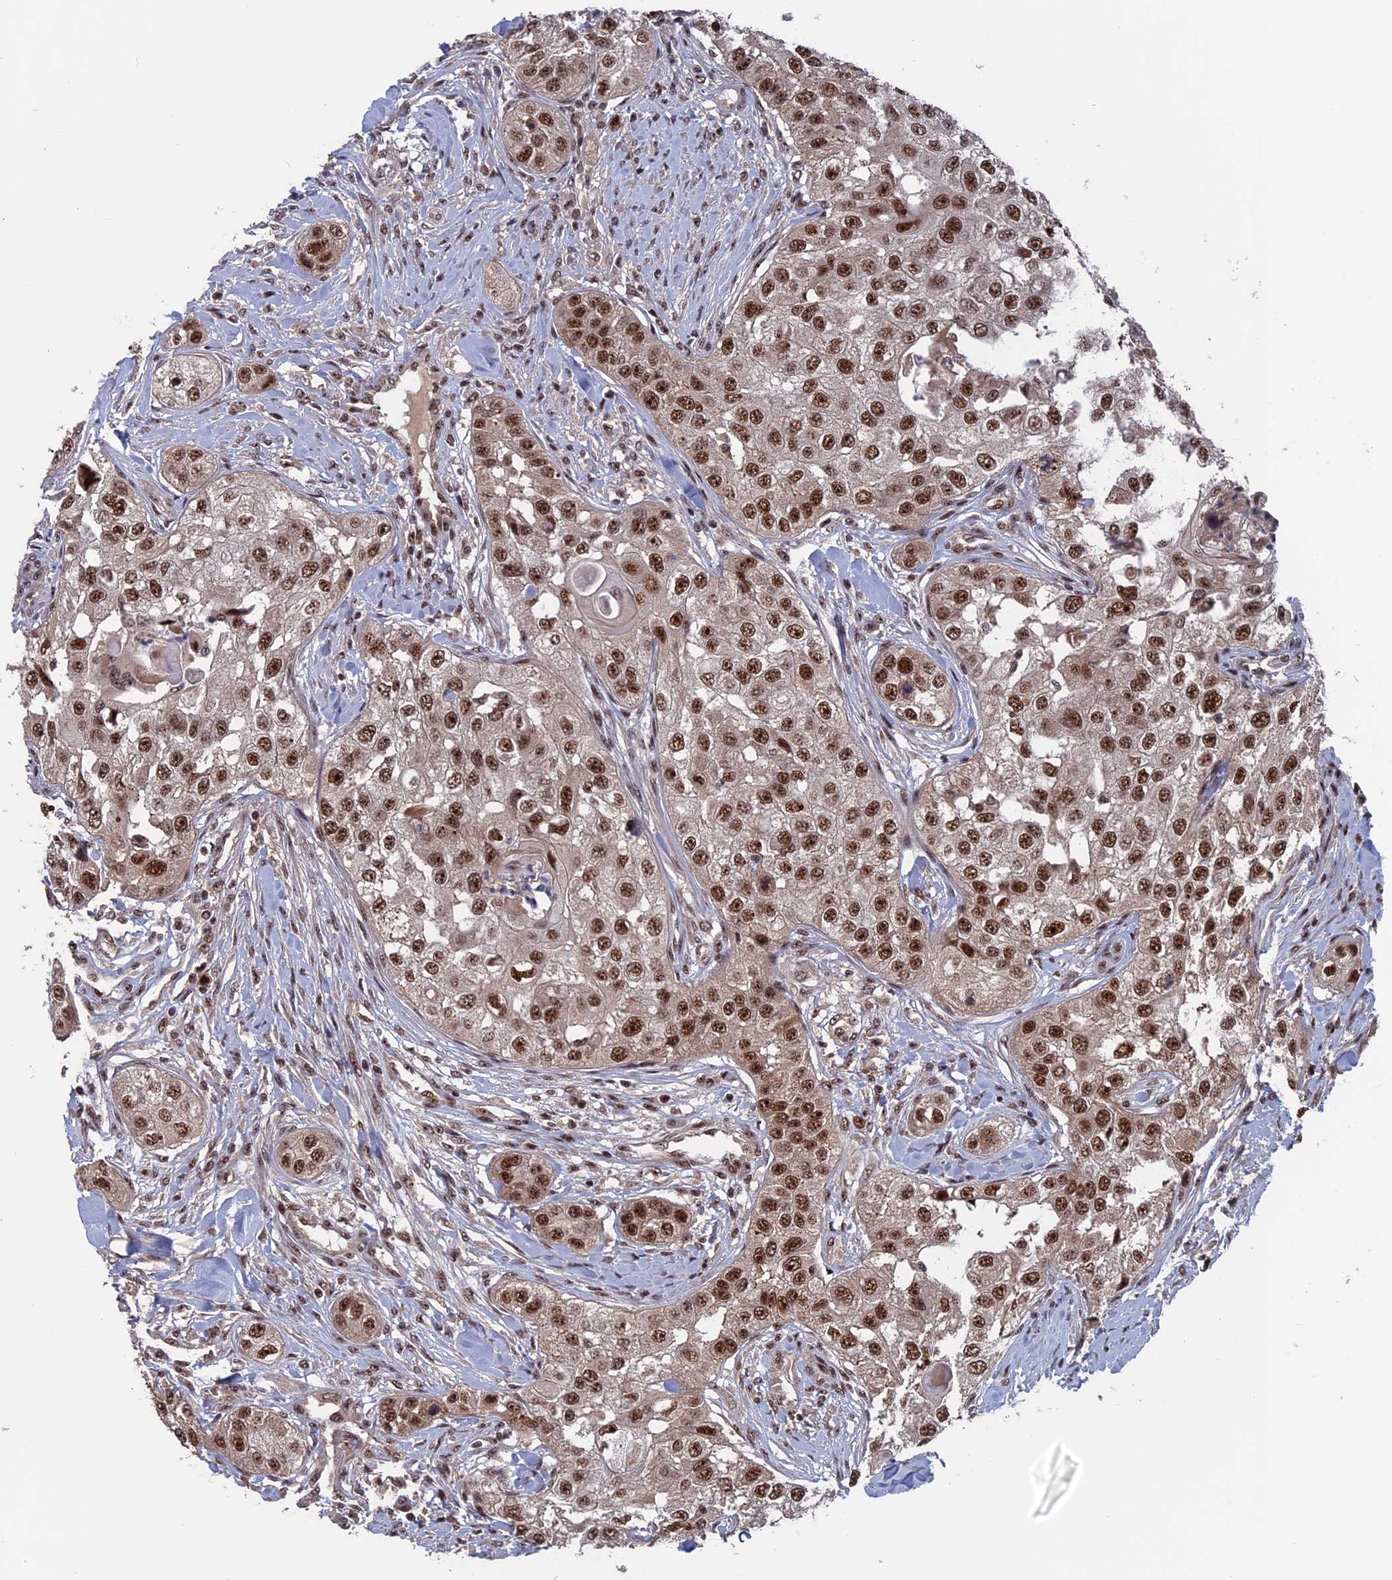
{"staining": {"intensity": "moderate", "quantity": ">75%", "location": "nuclear"}, "tissue": "head and neck cancer", "cell_type": "Tumor cells", "image_type": "cancer", "snomed": [{"axis": "morphology", "description": "Normal tissue, NOS"}, {"axis": "morphology", "description": "Squamous cell carcinoma, NOS"}, {"axis": "topography", "description": "Skeletal muscle"}, {"axis": "topography", "description": "Head-Neck"}], "caption": "Human head and neck cancer stained for a protein (brown) displays moderate nuclear positive positivity in about >75% of tumor cells.", "gene": "CACTIN", "patient": {"sex": "male", "age": 51}}